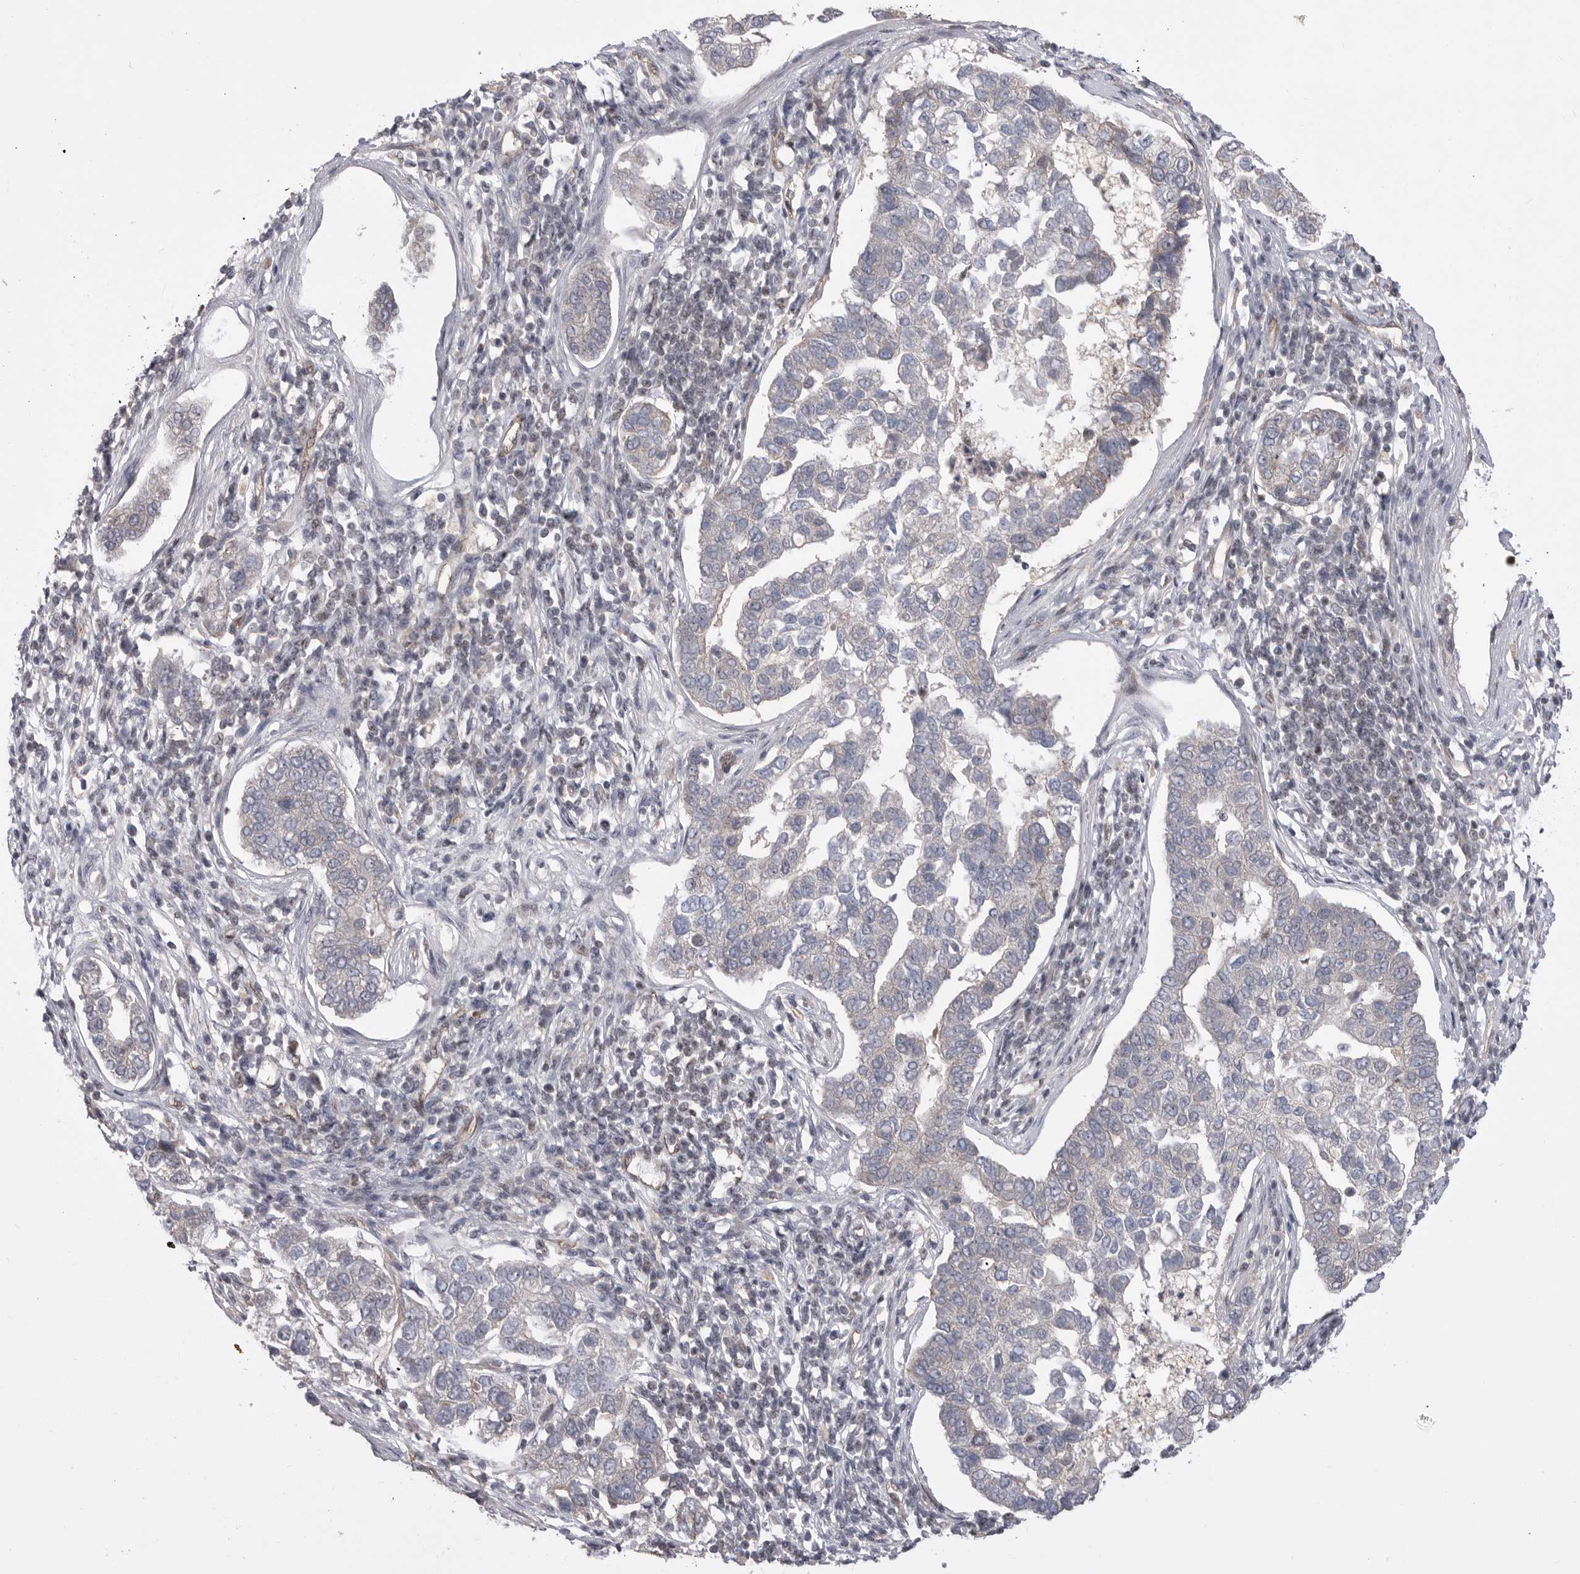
{"staining": {"intensity": "negative", "quantity": "none", "location": "none"}, "tissue": "pancreatic cancer", "cell_type": "Tumor cells", "image_type": "cancer", "snomed": [{"axis": "morphology", "description": "Adenocarcinoma, NOS"}, {"axis": "topography", "description": "Pancreas"}], "caption": "Immunohistochemical staining of pancreatic cancer (adenocarcinoma) displays no significant staining in tumor cells.", "gene": "PPP1R8", "patient": {"sex": "female", "age": 61}}